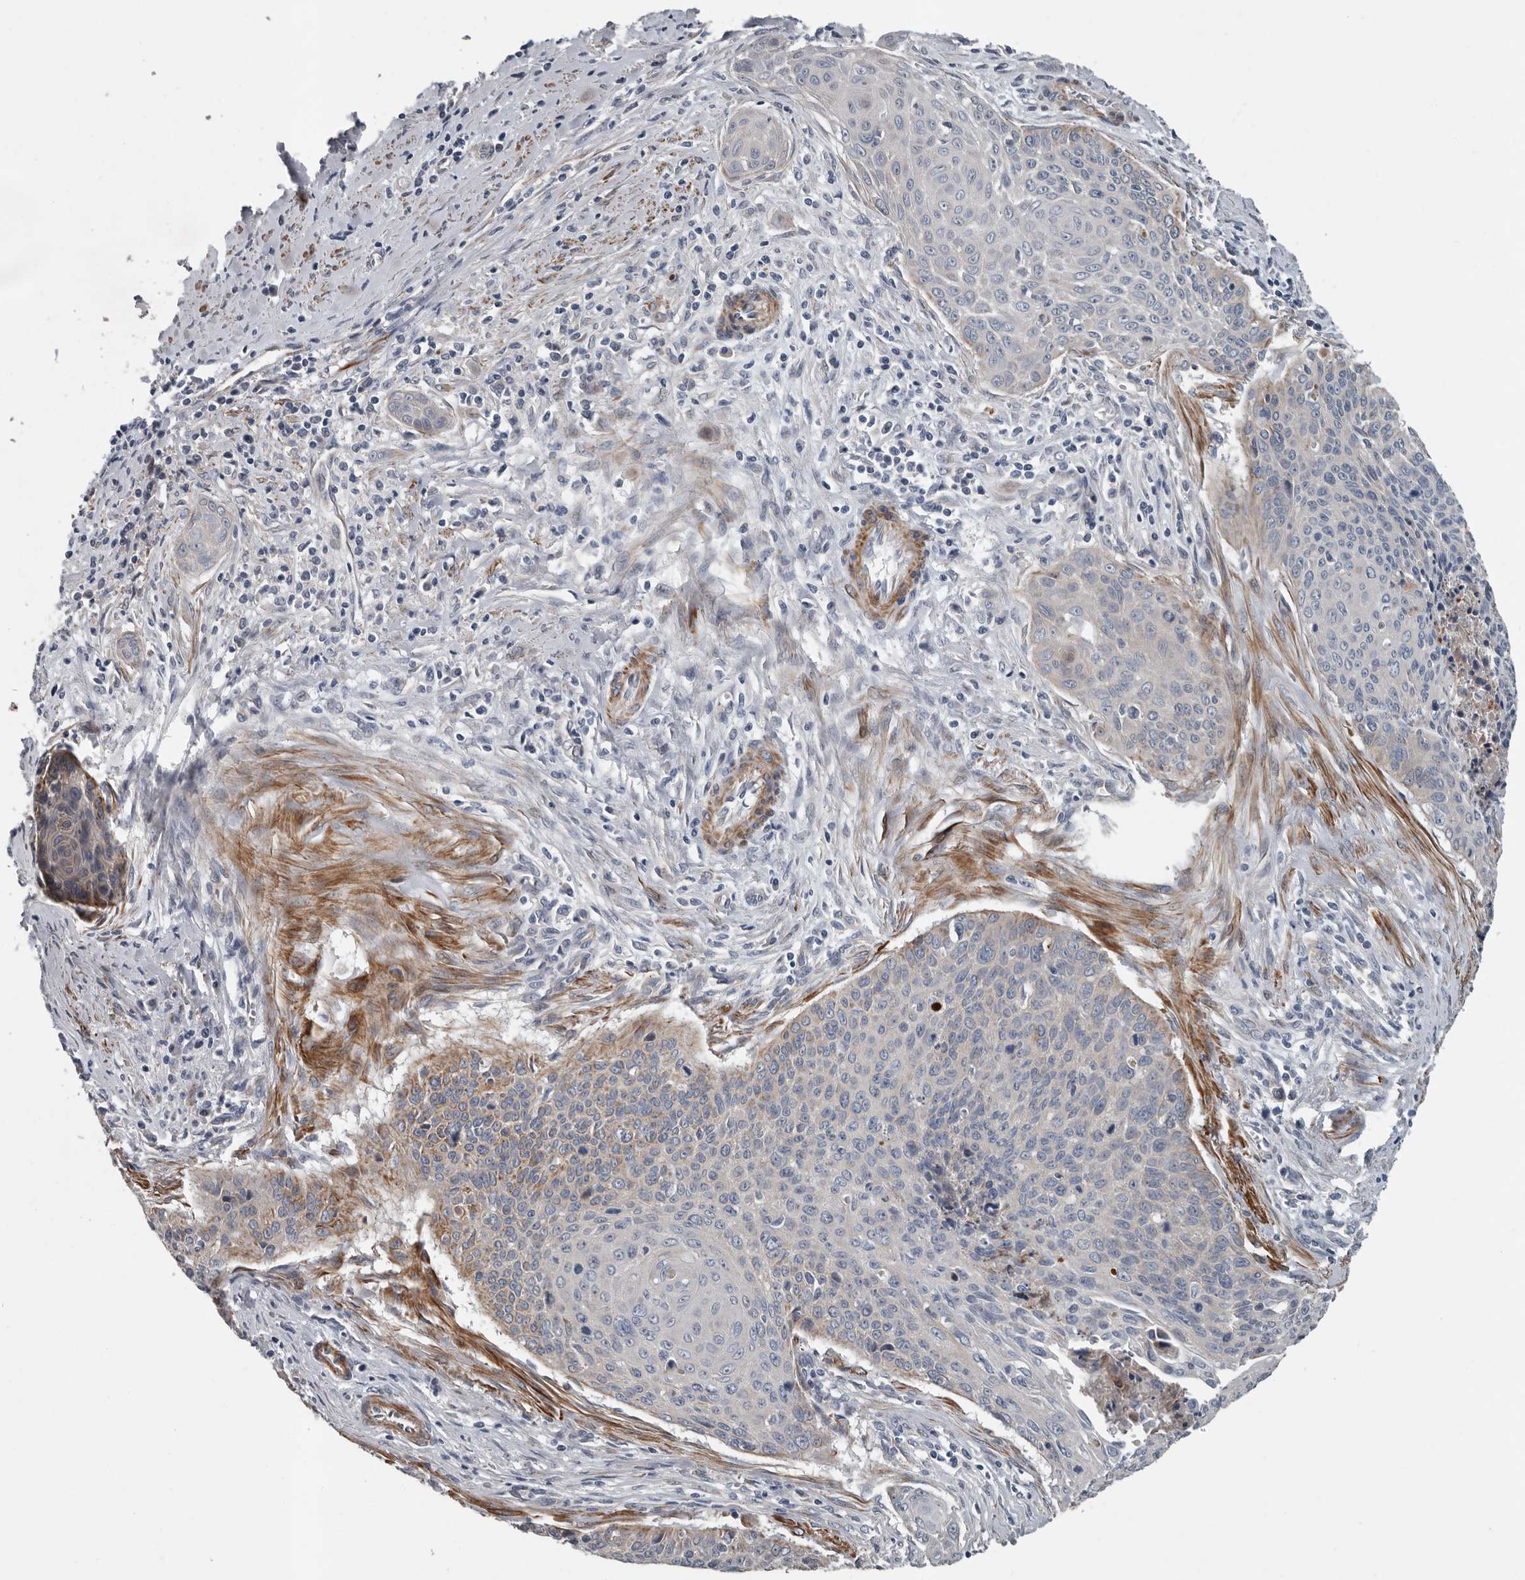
{"staining": {"intensity": "strong", "quantity": "25%-75%", "location": "cytoplasmic/membranous"}, "tissue": "cervical cancer", "cell_type": "Tumor cells", "image_type": "cancer", "snomed": [{"axis": "morphology", "description": "Squamous cell carcinoma, NOS"}, {"axis": "topography", "description": "Cervix"}], "caption": "This image displays IHC staining of cervical cancer, with high strong cytoplasmic/membranous staining in approximately 25%-75% of tumor cells.", "gene": "DPY19L4", "patient": {"sex": "female", "age": 55}}